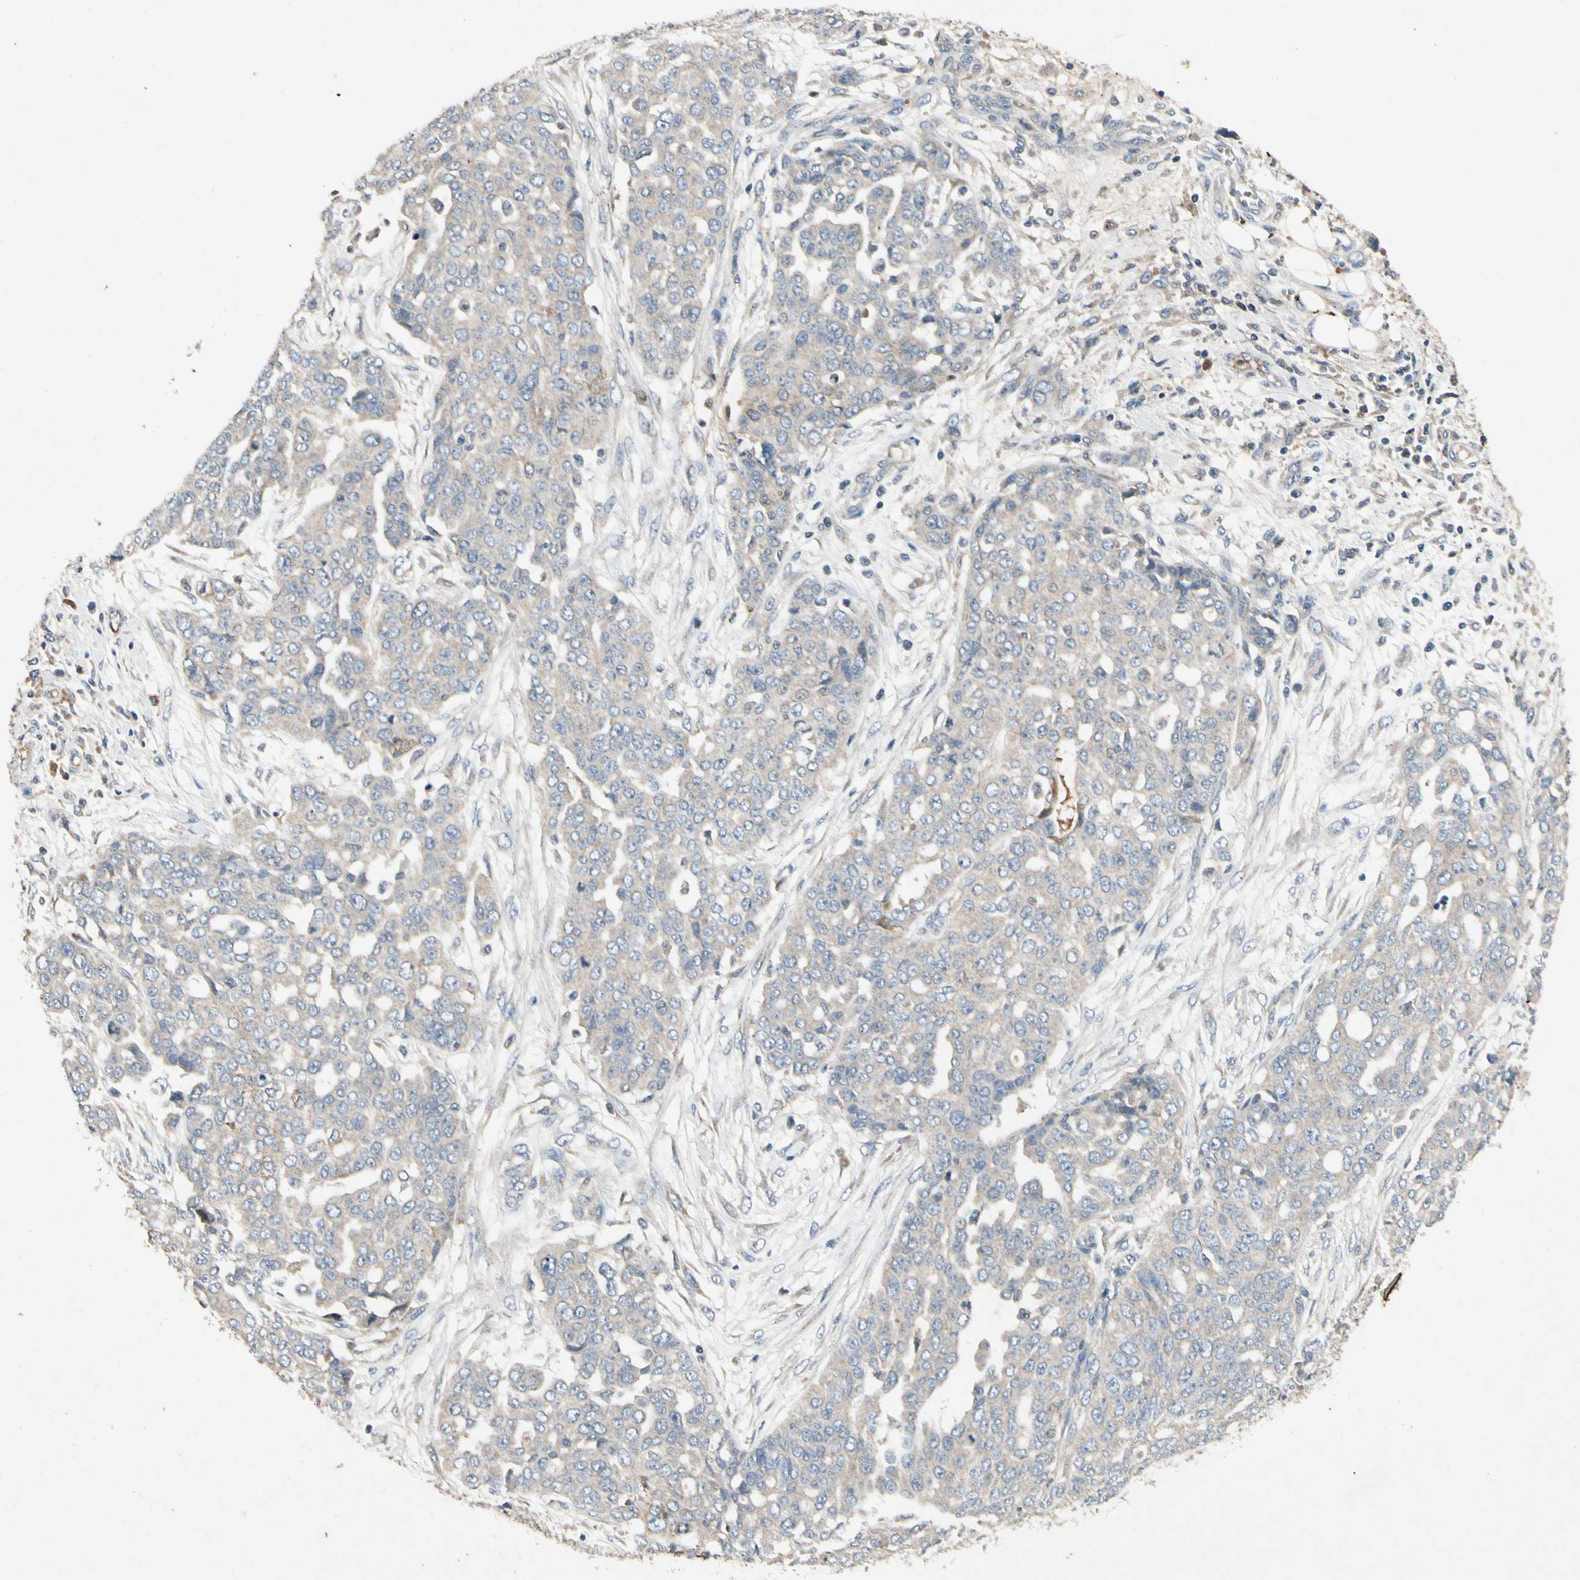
{"staining": {"intensity": "weak", "quantity": "<25%", "location": "cytoplasmic/membranous"}, "tissue": "ovarian cancer", "cell_type": "Tumor cells", "image_type": "cancer", "snomed": [{"axis": "morphology", "description": "Cystadenocarcinoma, serous, NOS"}, {"axis": "topography", "description": "Soft tissue"}, {"axis": "topography", "description": "Ovary"}], "caption": "Tumor cells show no significant positivity in ovarian serous cystadenocarcinoma.", "gene": "GPLD1", "patient": {"sex": "female", "age": 57}}